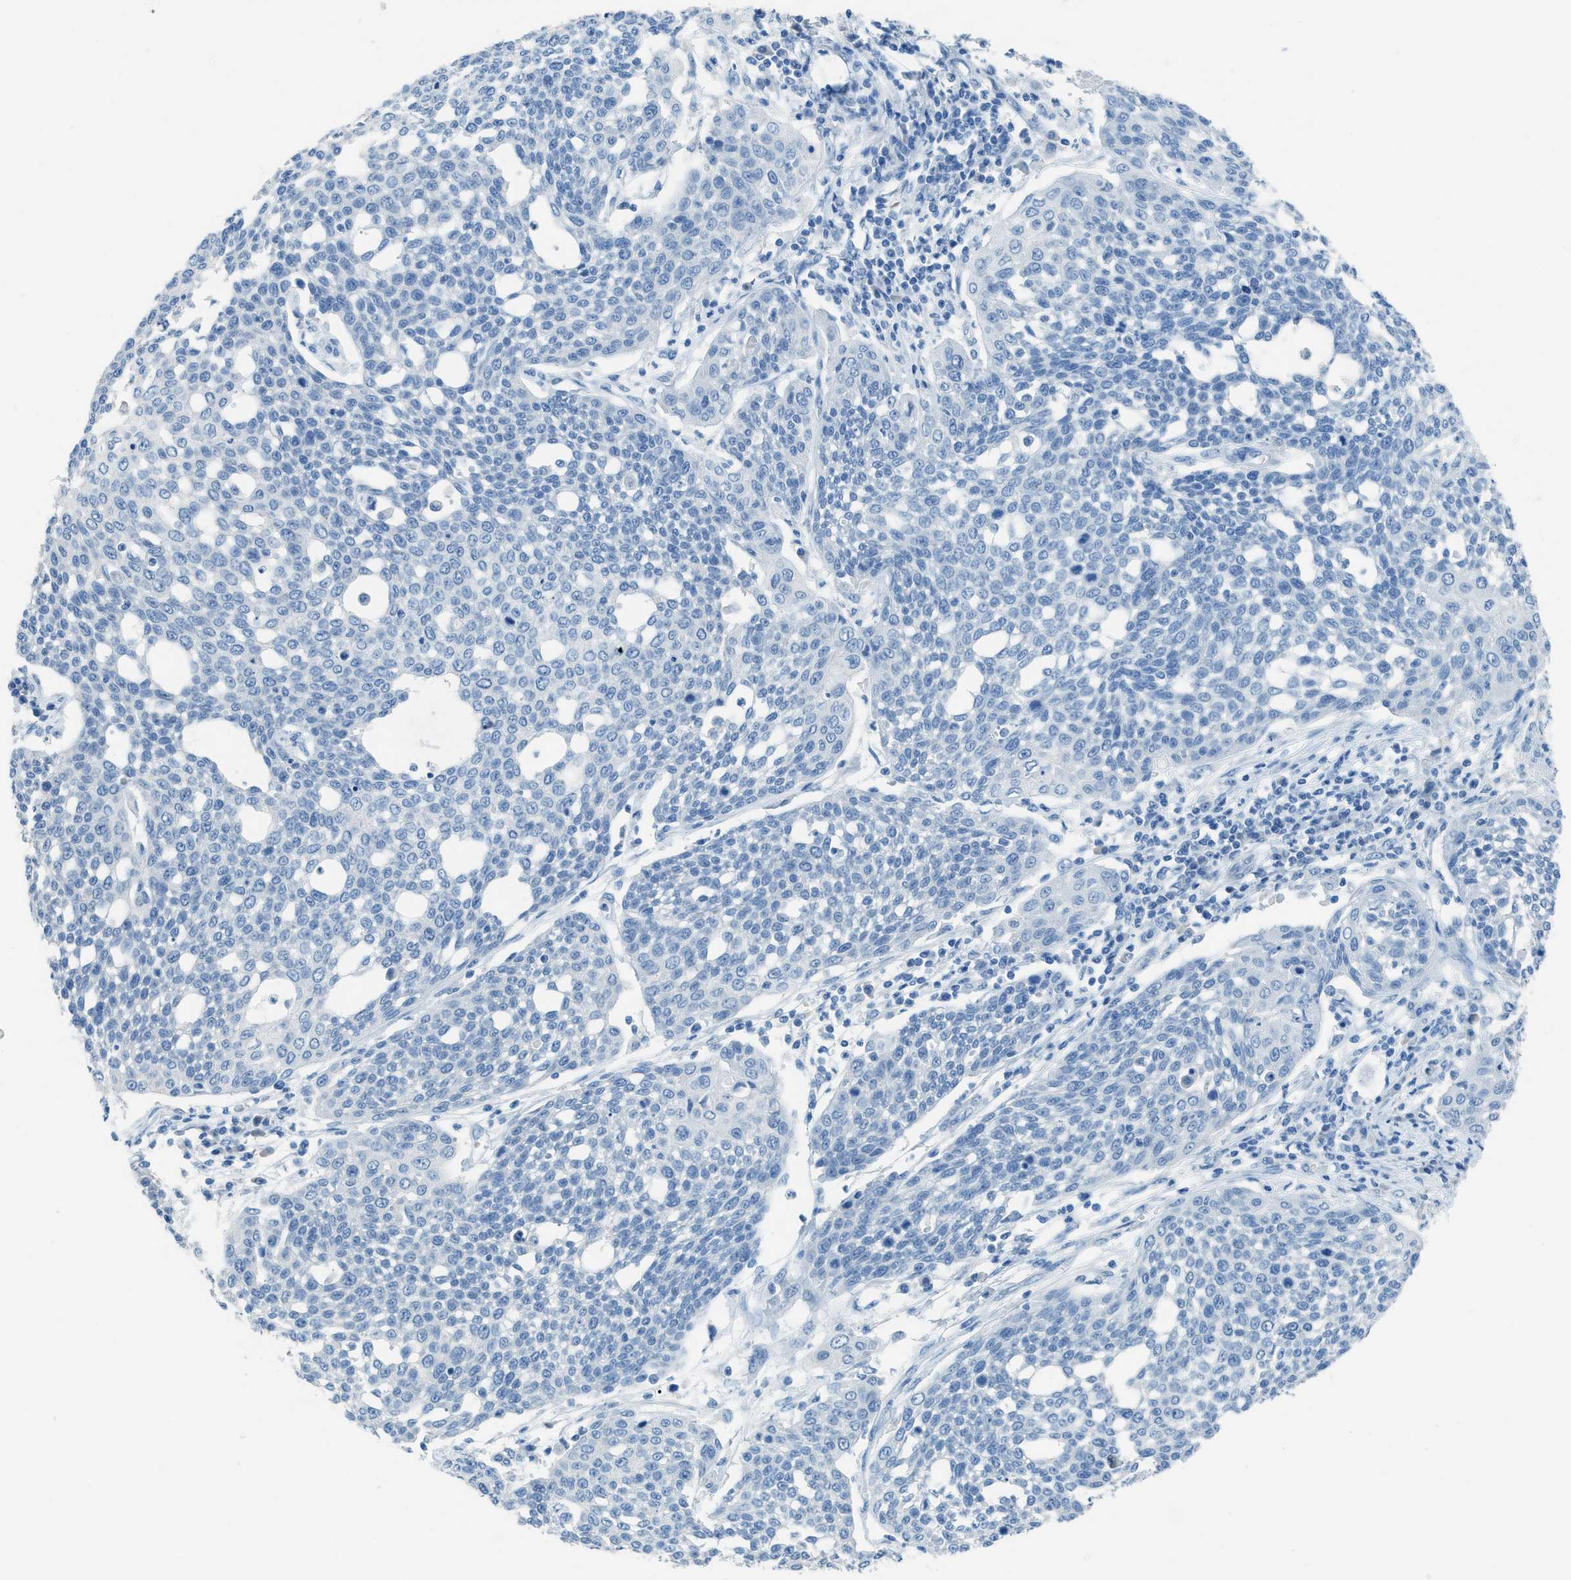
{"staining": {"intensity": "negative", "quantity": "none", "location": "none"}, "tissue": "cervical cancer", "cell_type": "Tumor cells", "image_type": "cancer", "snomed": [{"axis": "morphology", "description": "Squamous cell carcinoma, NOS"}, {"axis": "topography", "description": "Cervix"}], "caption": "Tumor cells are negative for protein expression in human cervical squamous cell carcinoma.", "gene": "ACAN", "patient": {"sex": "female", "age": 34}}